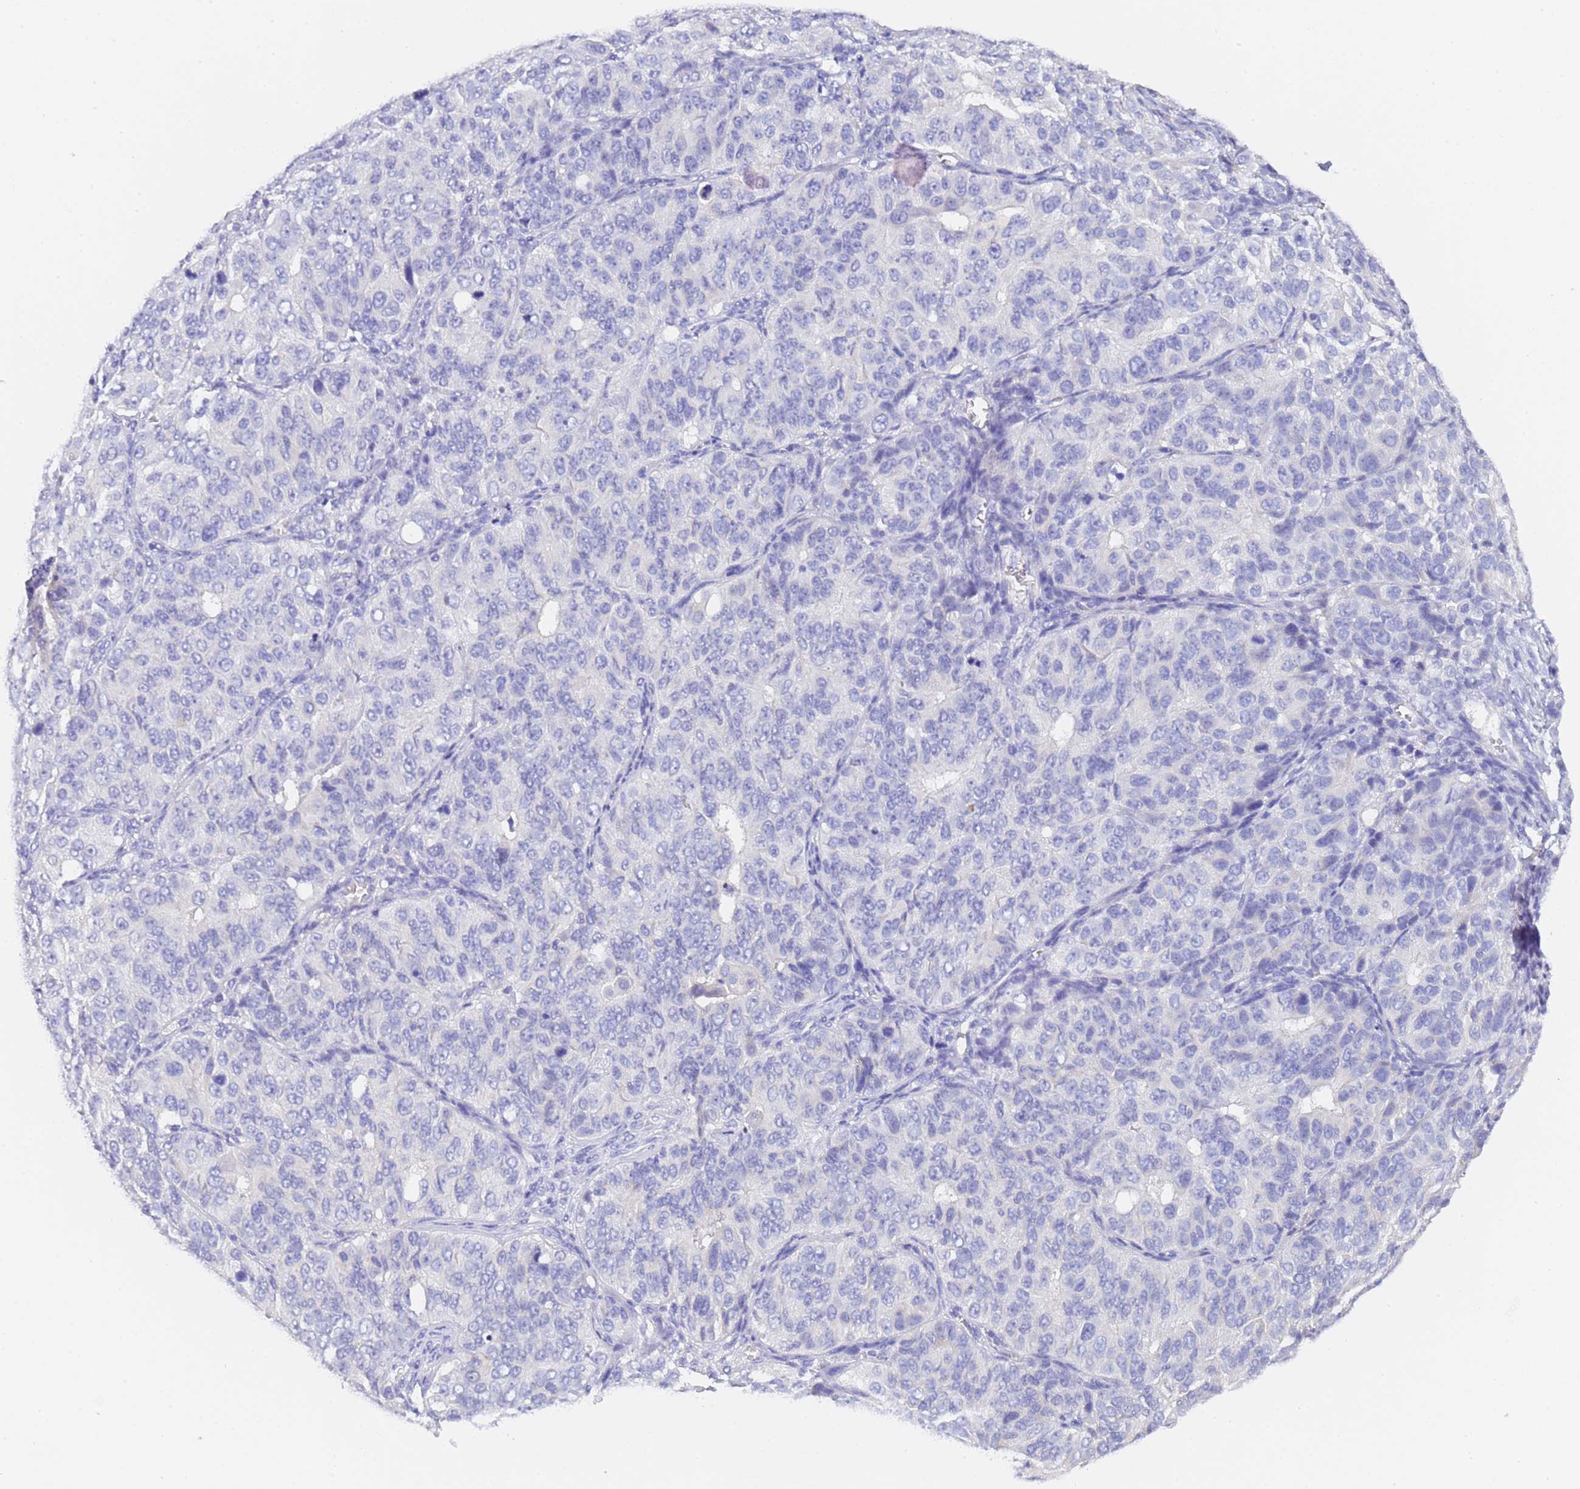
{"staining": {"intensity": "negative", "quantity": "none", "location": "none"}, "tissue": "ovarian cancer", "cell_type": "Tumor cells", "image_type": "cancer", "snomed": [{"axis": "morphology", "description": "Carcinoma, endometroid"}, {"axis": "topography", "description": "Ovary"}], "caption": "Immunohistochemistry (IHC) image of ovarian endometroid carcinoma stained for a protein (brown), which demonstrates no staining in tumor cells.", "gene": "GABRA1", "patient": {"sex": "female", "age": 51}}